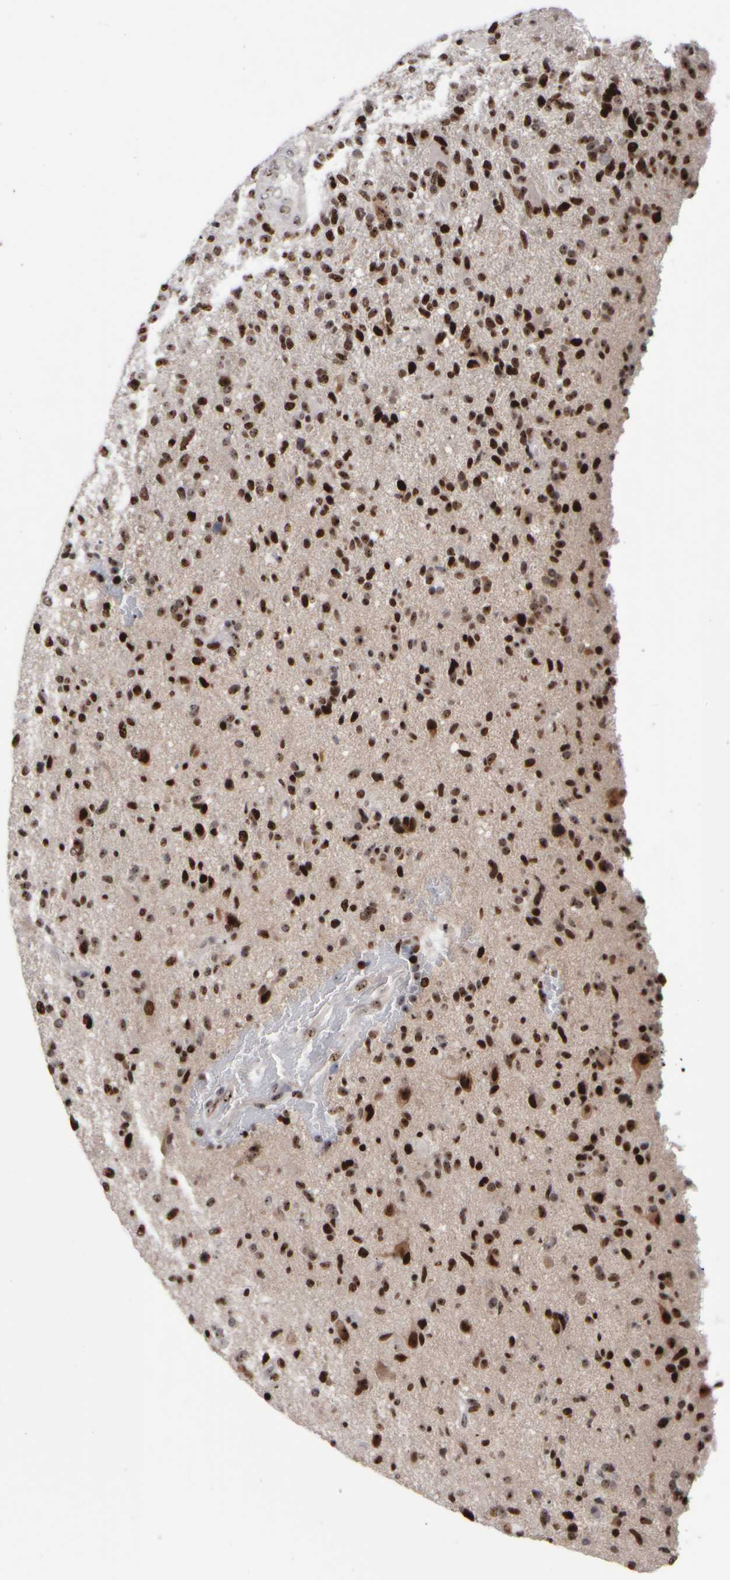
{"staining": {"intensity": "strong", "quantity": ">75%", "location": "nuclear"}, "tissue": "glioma", "cell_type": "Tumor cells", "image_type": "cancer", "snomed": [{"axis": "morphology", "description": "Glioma, malignant, High grade"}, {"axis": "topography", "description": "Brain"}], "caption": "Immunohistochemical staining of human malignant glioma (high-grade) displays high levels of strong nuclear protein positivity in approximately >75% of tumor cells. The staining was performed using DAB to visualize the protein expression in brown, while the nuclei were stained in blue with hematoxylin (Magnification: 20x).", "gene": "SURF6", "patient": {"sex": "male", "age": 72}}